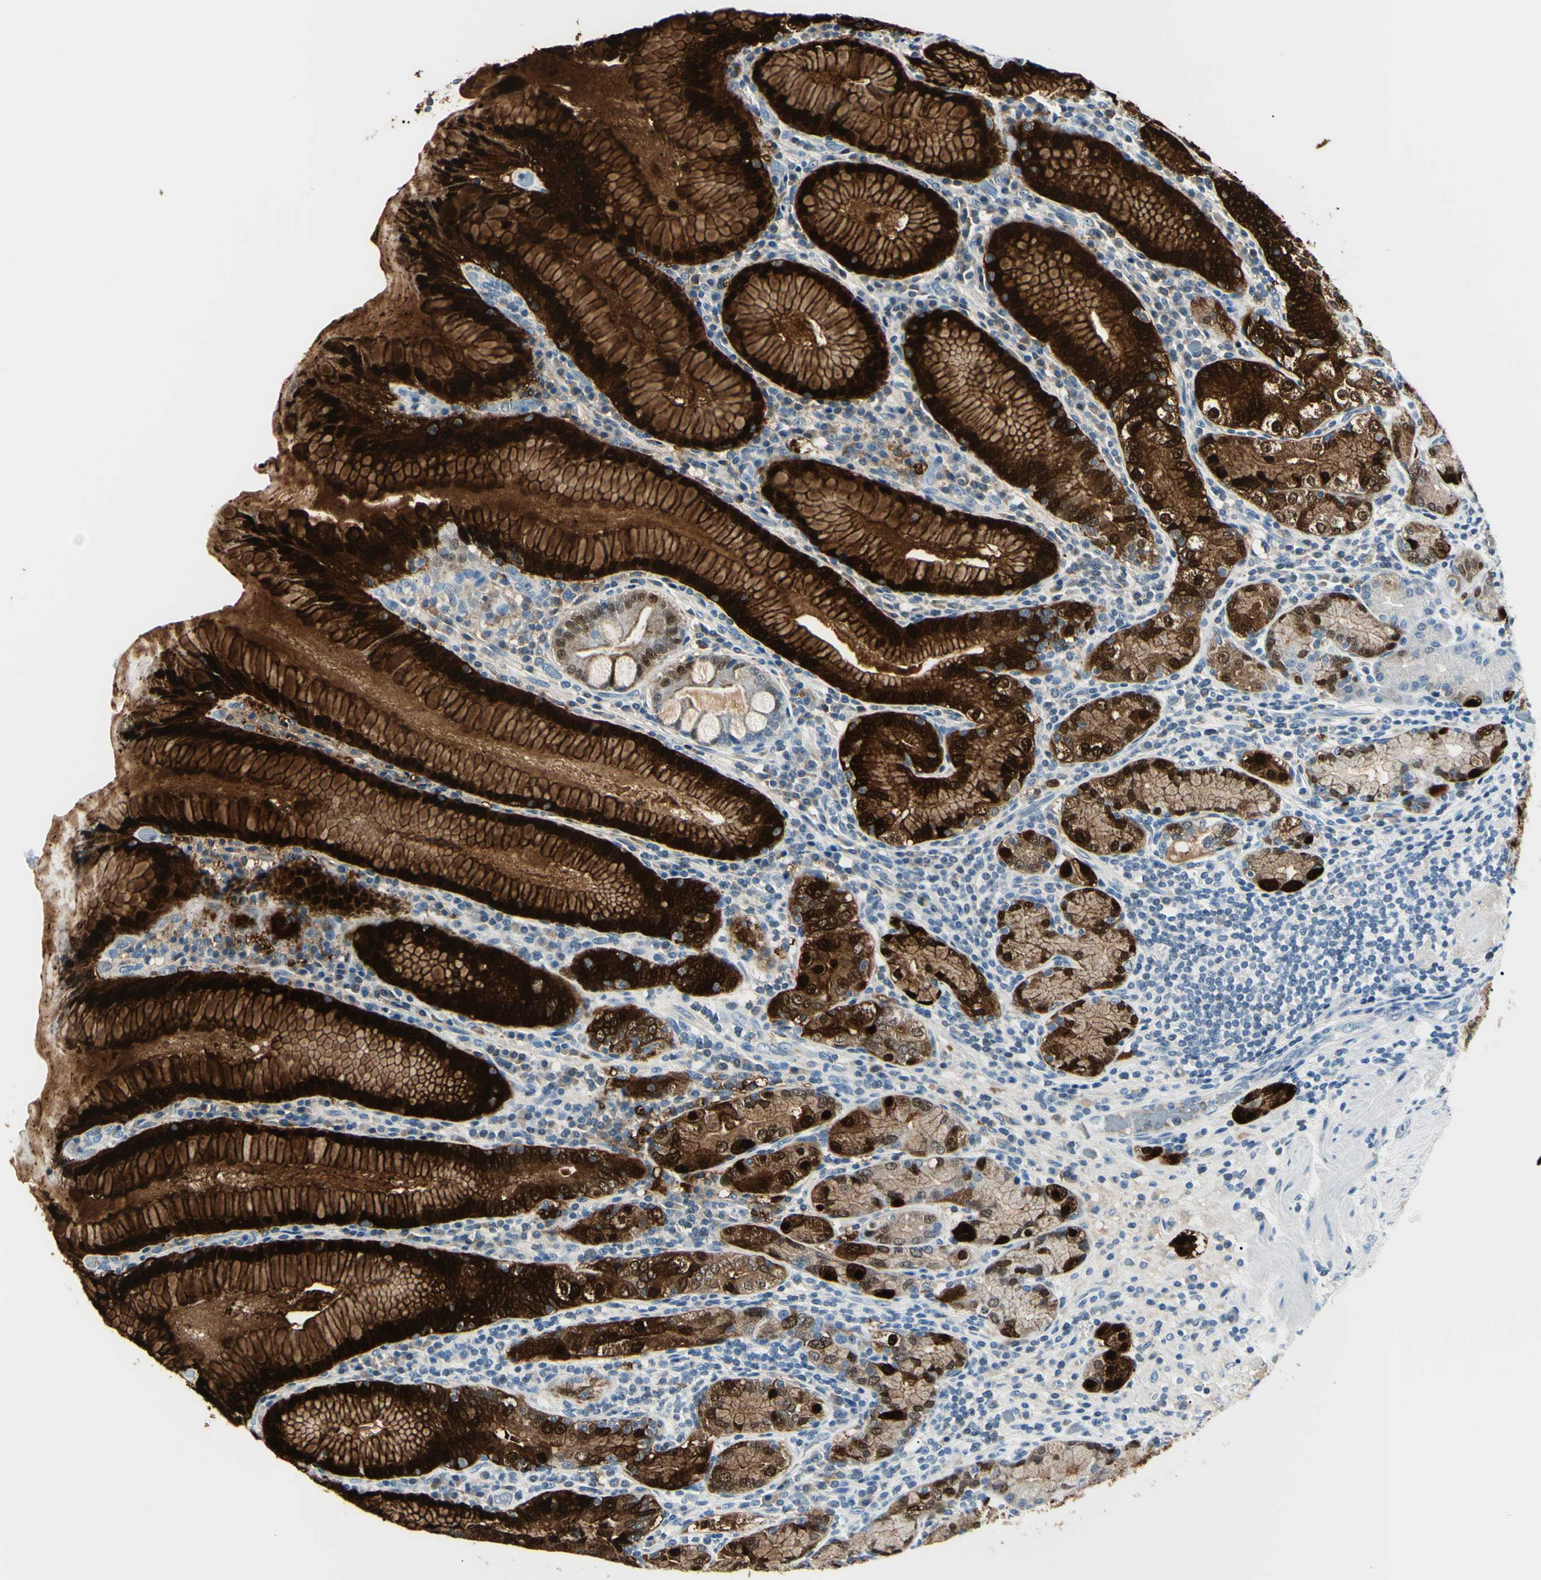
{"staining": {"intensity": "strong", "quantity": ">75%", "location": "cytoplasmic/membranous,nuclear"}, "tissue": "stomach", "cell_type": "Glandular cells", "image_type": "normal", "snomed": [{"axis": "morphology", "description": "Normal tissue, NOS"}, {"axis": "topography", "description": "Stomach, lower"}], "caption": "This photomicrograph exhibits IHC staining of unremarkable human stomach, with high strong cytoplasmic/membranous,nuclear staining in approximately >75% of glandular cells.", "gene": "CA2", "patient": {"sex": "female", "age": 76}}